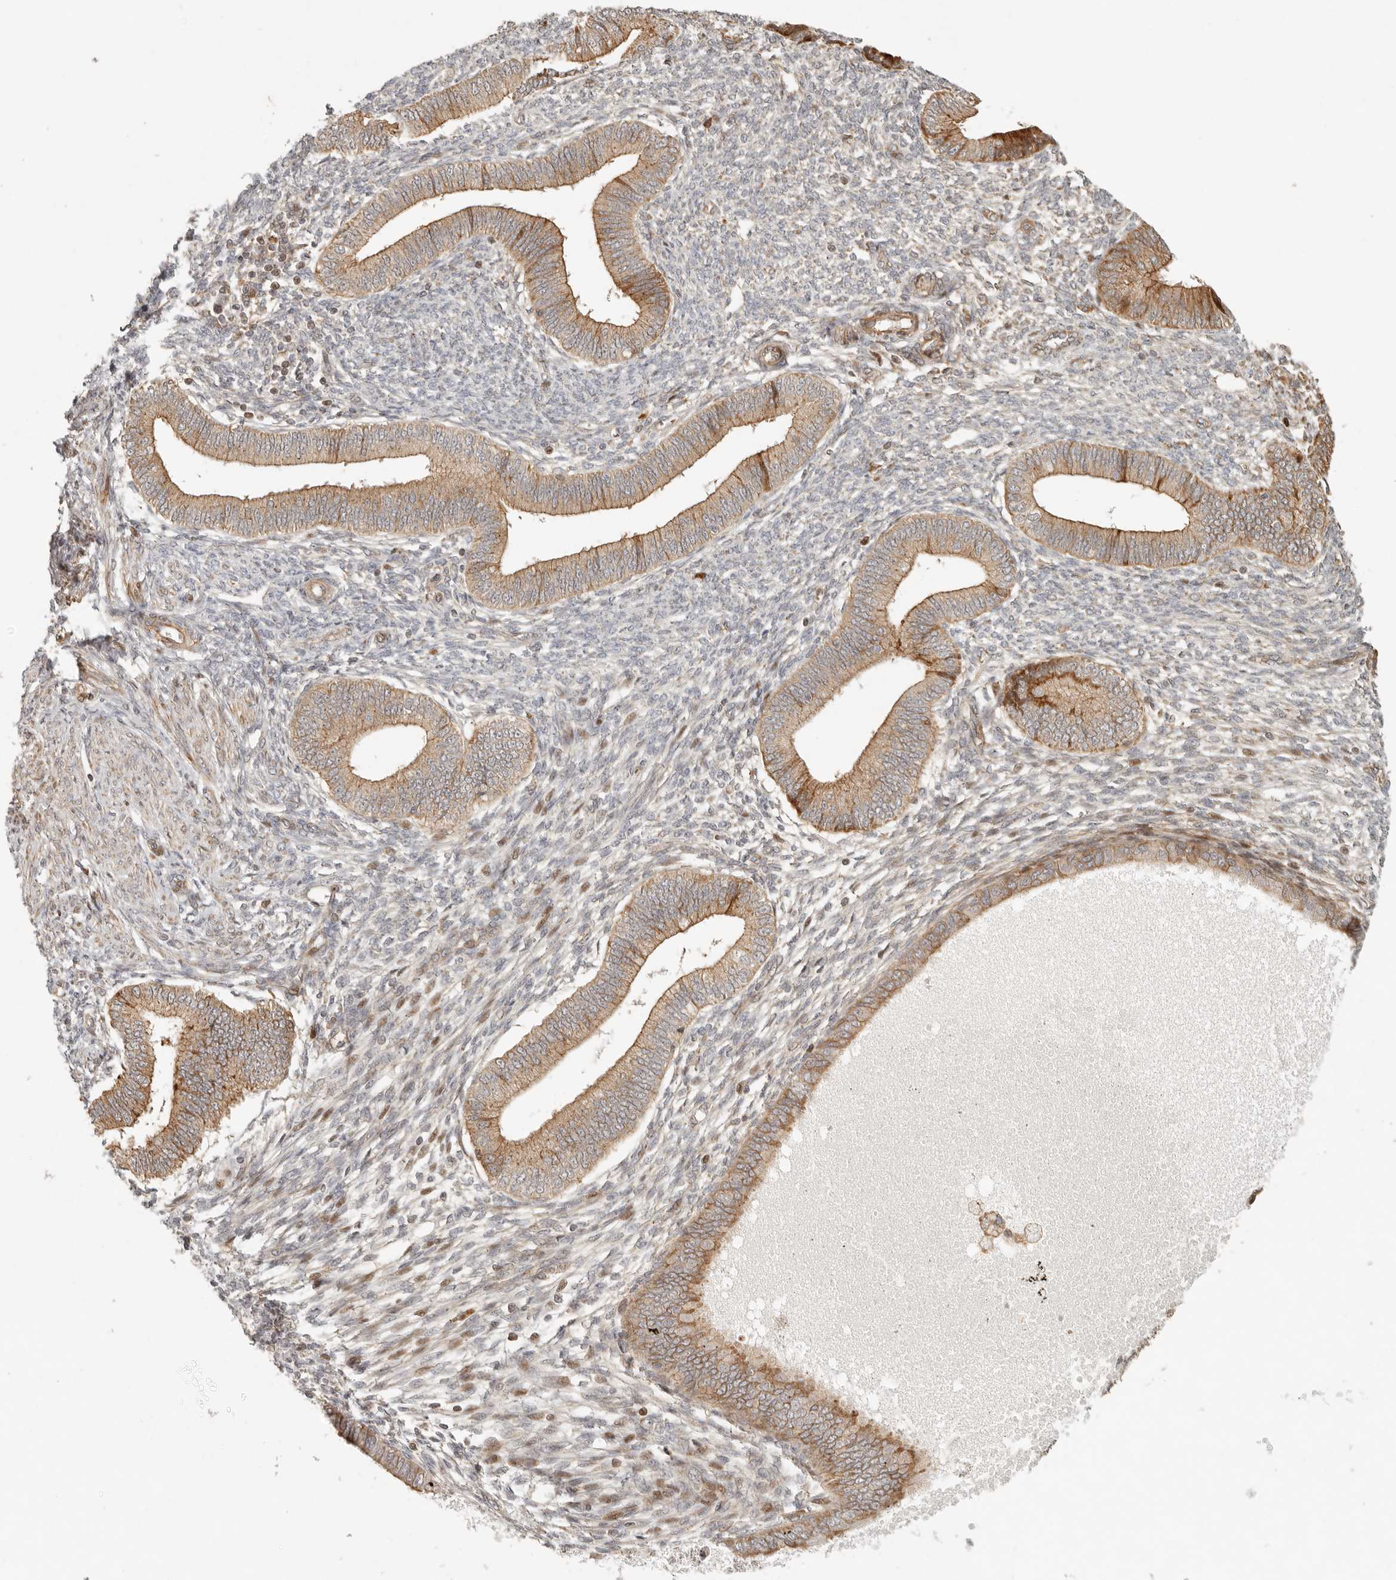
{"staining": {"intensity": "weak", "quantity": "<25%", "location": "nuclear"}, "tissue": "endometrium", "cell_type": "Cells in endometrial stroma", "image_type": "normal", "snomed": [{"axis": "morphology", "description": "Normal tissue, NOS"}, {"axis": "topography", "description": "Endometrium"}], "caption": "DAB immunohistochemical staining of normal endometrium exhibits no significant staining in cells in endometrial stroma. Brightfield microscopy of immunohistochemistry (IHC) stained with DAB (3,3'-diaminobenzidine) (brown) and hematoxylin (blue), captured at high magnification.", "gene": "KLHL38", "patient": {"sex": "female", "age": 46}}